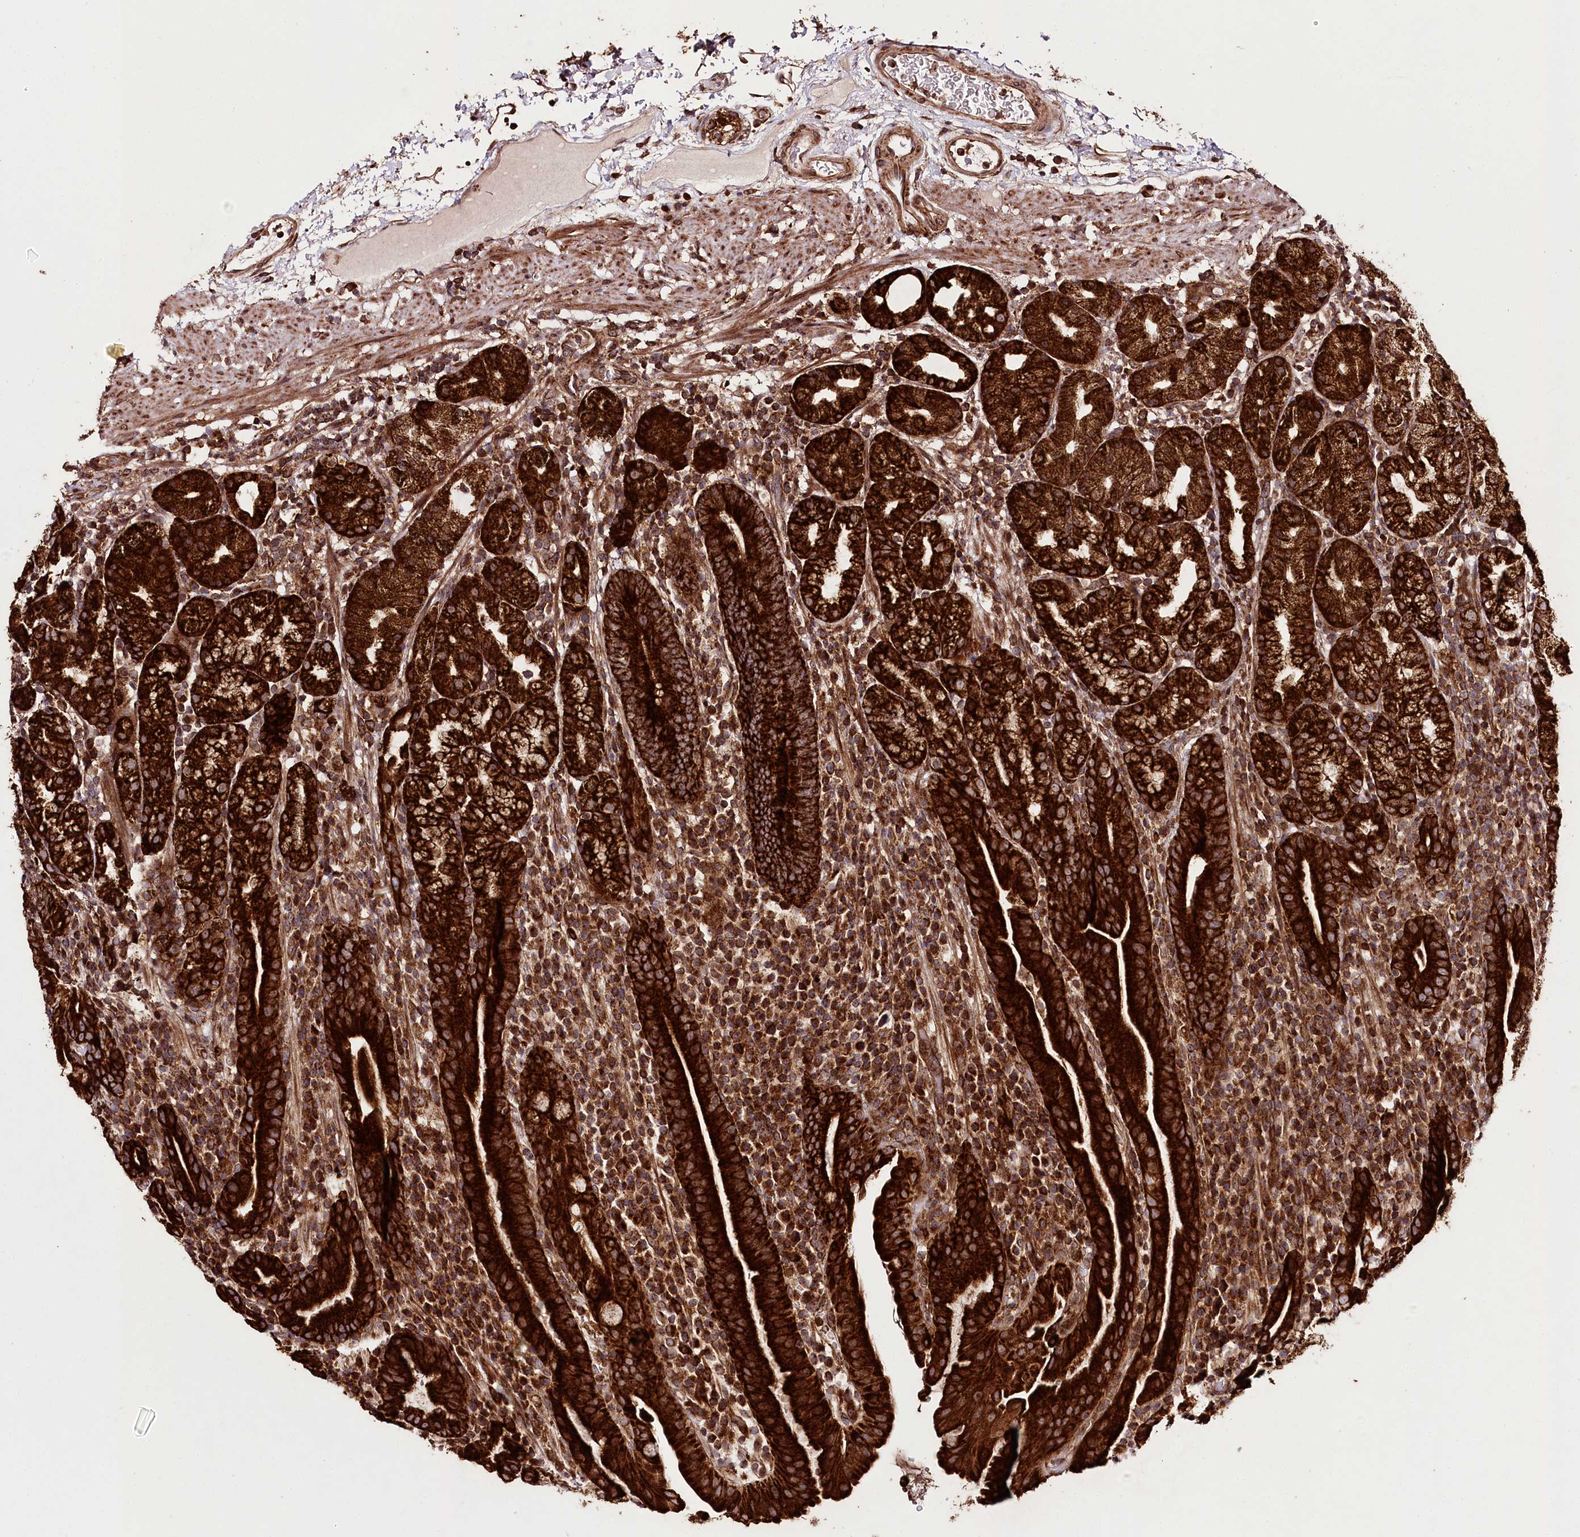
{"staining": {"intensity": "strong", "quantity": ">75%", "location": "cytoplasmic/membranous"}, "tissue": "stomach", "cell_type": "Glandular cells", "image_type": "normal", "snomed": [{"axis": "morphology", "description": "Normal tissue, NOS"}, {"axis": "morphology", "description": "Inflammation, NOS"}, {"axis": "topography", "description": "Stomach"}], "caption": "Stomach was stained to show a protein in brown. There is high levels of strong cytoplasmic/membranous expression in approximately >75% of glandular cells. The protein is stained brown, and the nuclei are stained in blue (DAB (3,3'-diaminobenzidine) IHC with brightfield microscopy, high magnification).", "gene": "RAB7A", "patient": {"sex": "male", "age": 79}}